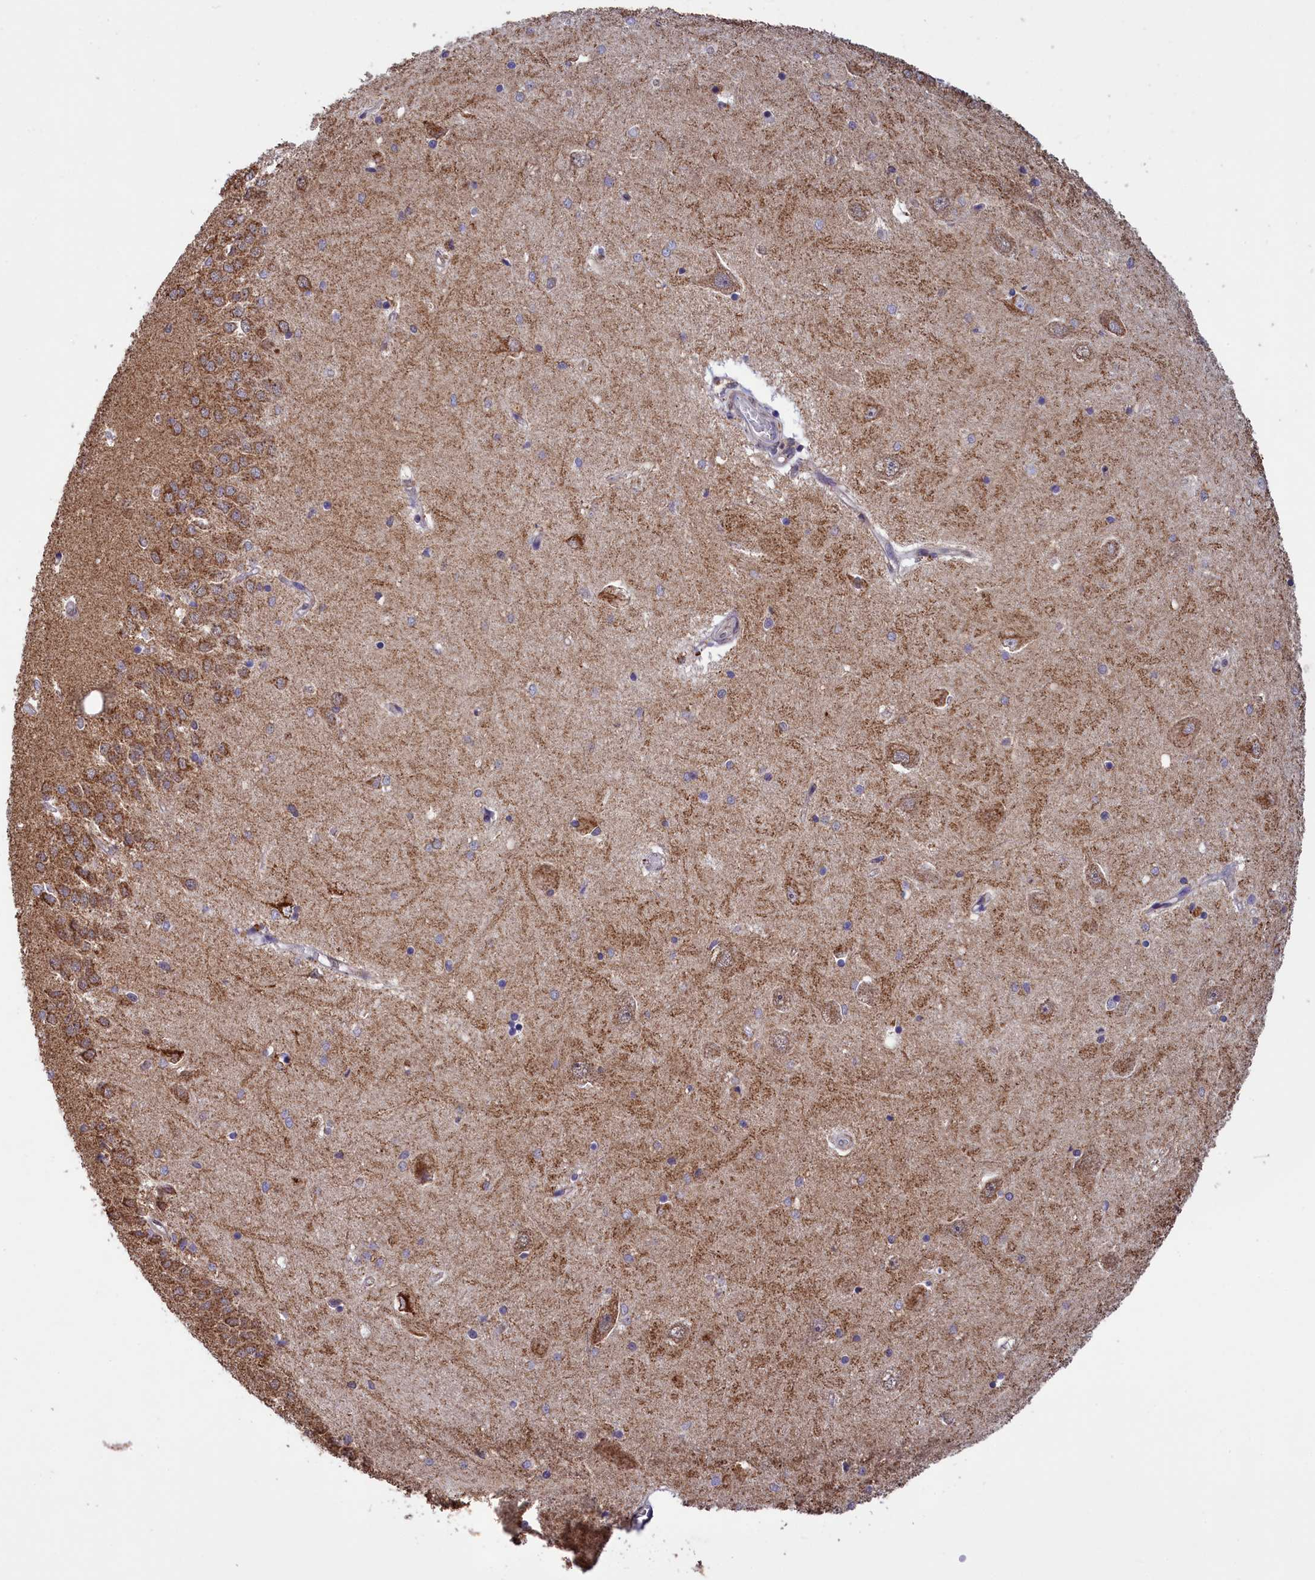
{"staining": {"intensity": "weak", "quantity": "25%-75%", "location": "cytoplasmic/membranous"}, "tissue": "hippocampus", "cell_type": "Glial cells", "image_type": "normal", "snomed": [{"axis": "morphology", "description": "Normal tissue, NOS"}, {"axis": "topography", "description": "Hippocampus"}], "caption": "Protein staining of unremarkable hippocampus reveals weak cytoplasmic/membranous expression in approximately 25%-75% of glial cells.", "gene": "ACAD8", "patient": {"sex": "male", "age": 45}}